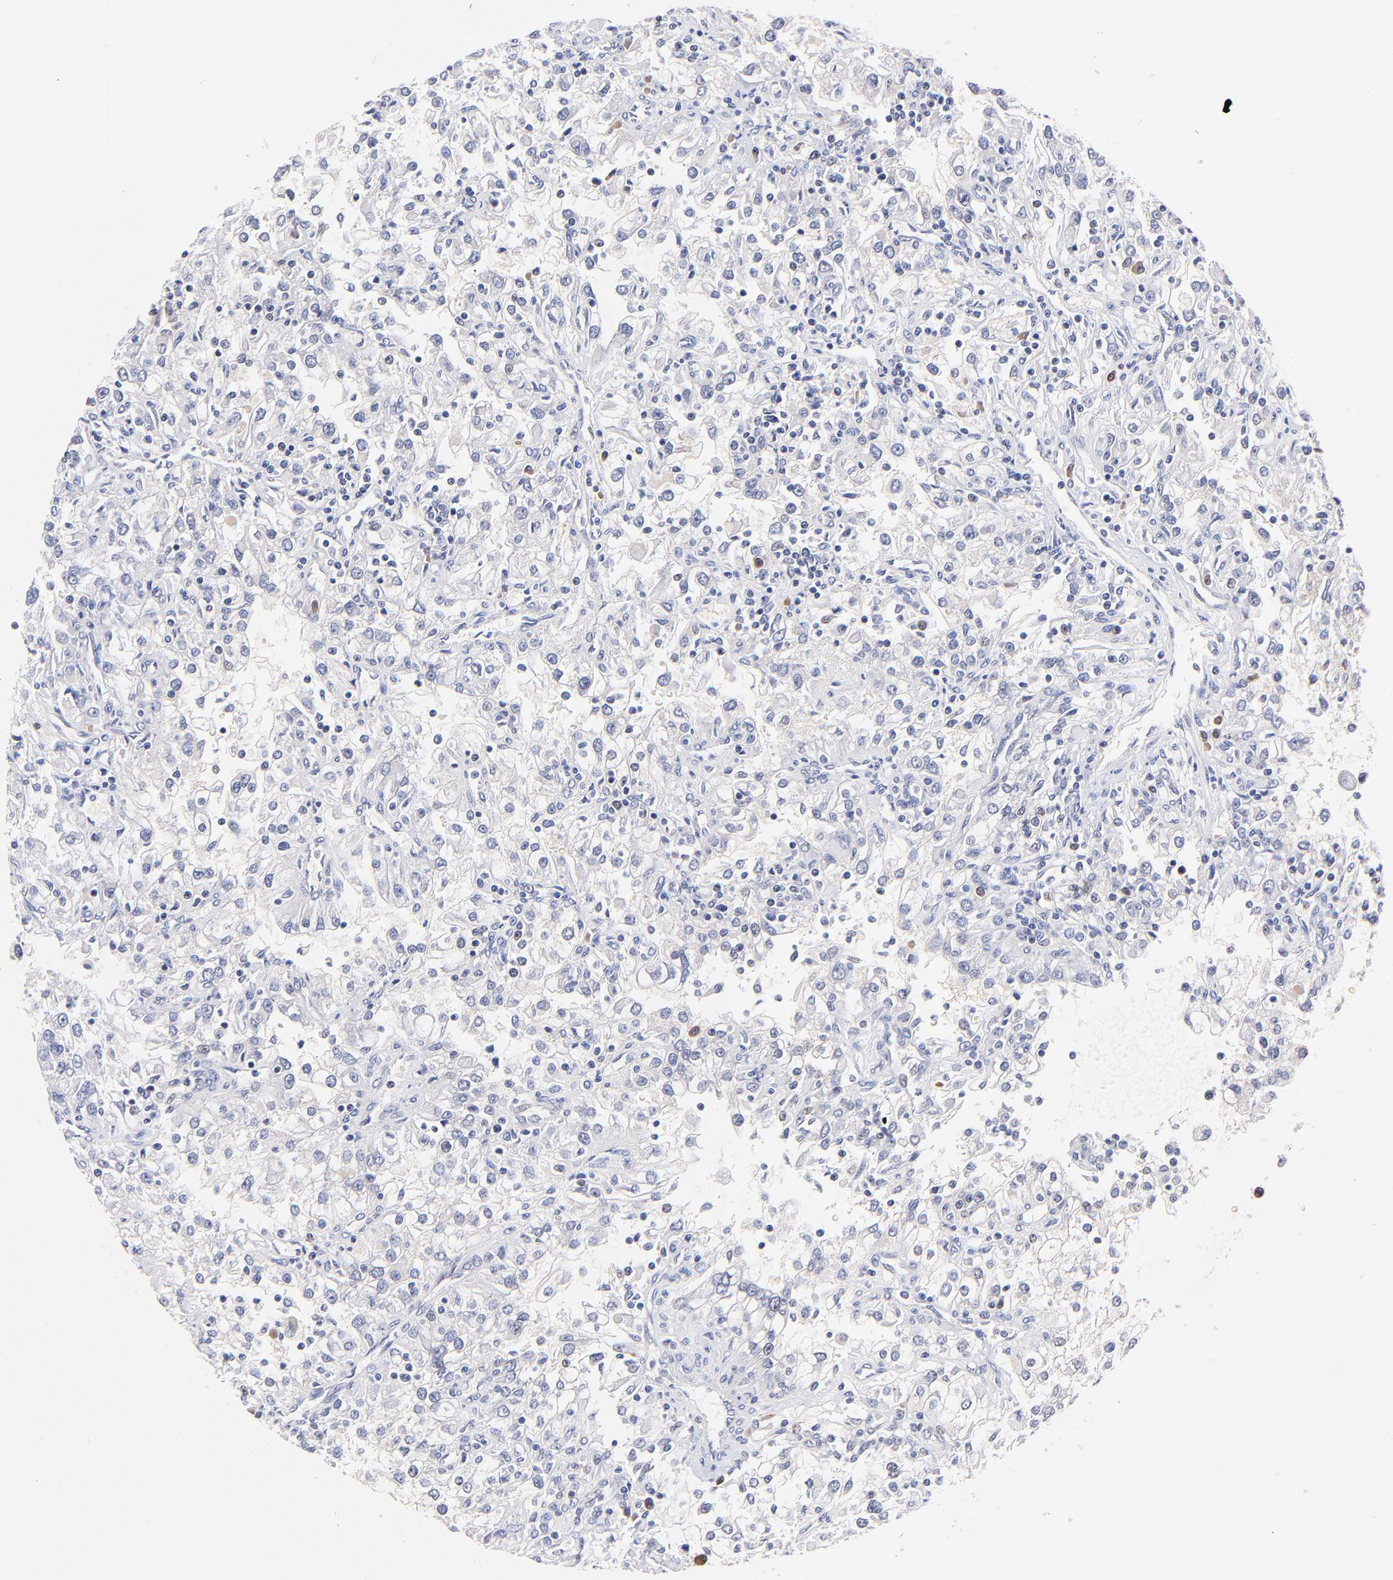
{"staining": {"intensity": "negative", "quantity": "none", "location": "none"}, "tissue": "renal cancer", "cell_type": "Tumor cells", "image_type": "cancer", "snomed": [{"axis": "morphology", "description": "Adenocarcinoma, NOS"}, {"axis": "topography", "description": "Kidney"}], "caption": "This is an IHC image of renal cancer (adenocarcinoma). There is no expression in tumor cells.", "gene": "ZNF155", "patient": {"sex": "female", "age": 52}}